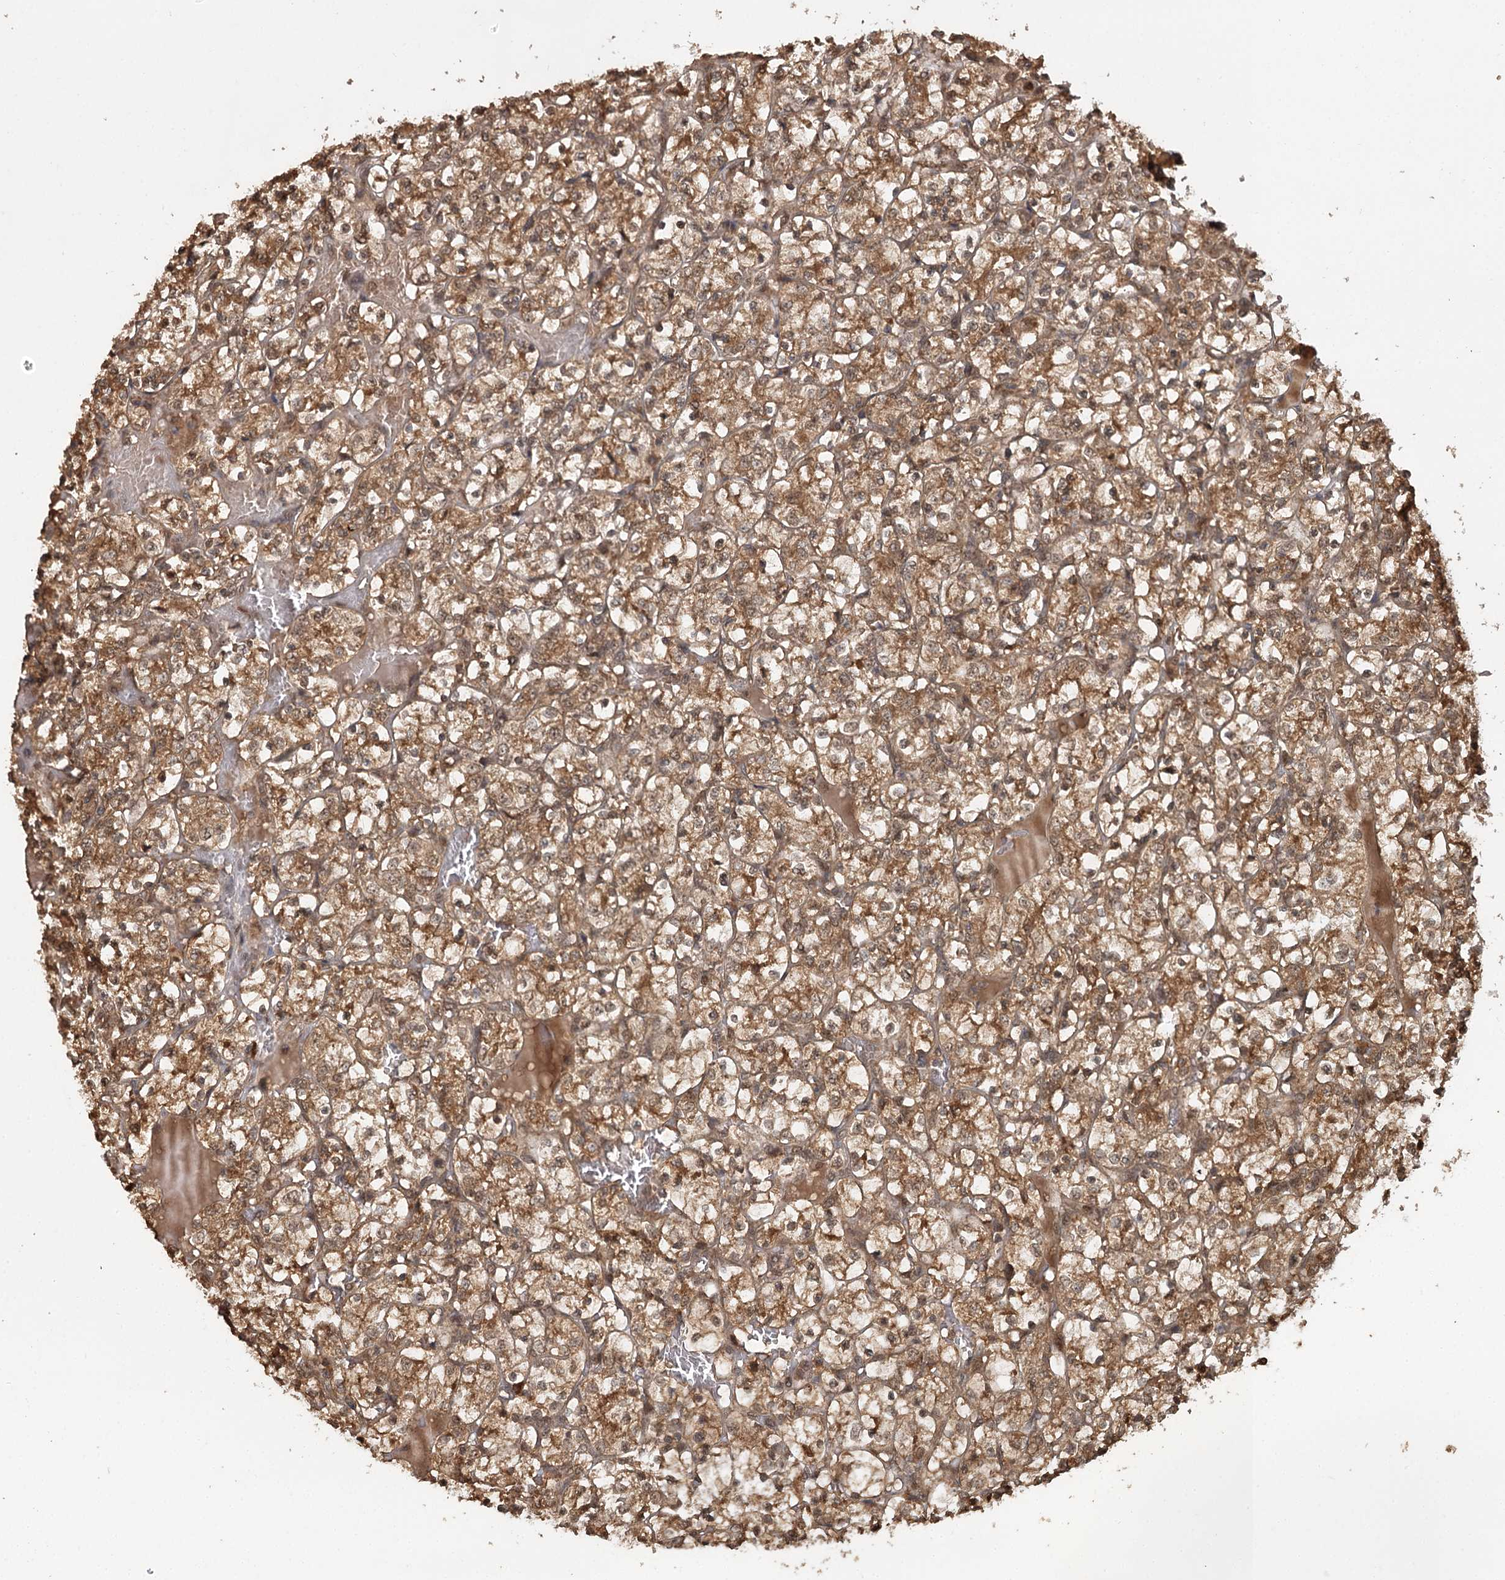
{"staining": {"intensity": "moderate", "quantity": ">75%", "location": "cytoplasmic/membranous,nuclear"}, "tissue": "renal cancer", "cell_type": "Tumor cells", "image_type": "cancer", "snomed": [{"axis": "morphology", "description": "Adenocarcinoma, NOS"}, {"axis": "topography", "description": "Kidney"}], "caption": "The immunohistochemical stain shows moderate cytoplasmic/membranous and nuclear expression in tumor cells of renal adenocarcinoma tissue. The staining was performed using DAB (3,3'-diaminobenzidine), with brown indicating positive protein expression. Nuclei are stained blue with hematoxylin.", "gene": "N6AMT1", "patient": {"sex": "female", "age": 69}}